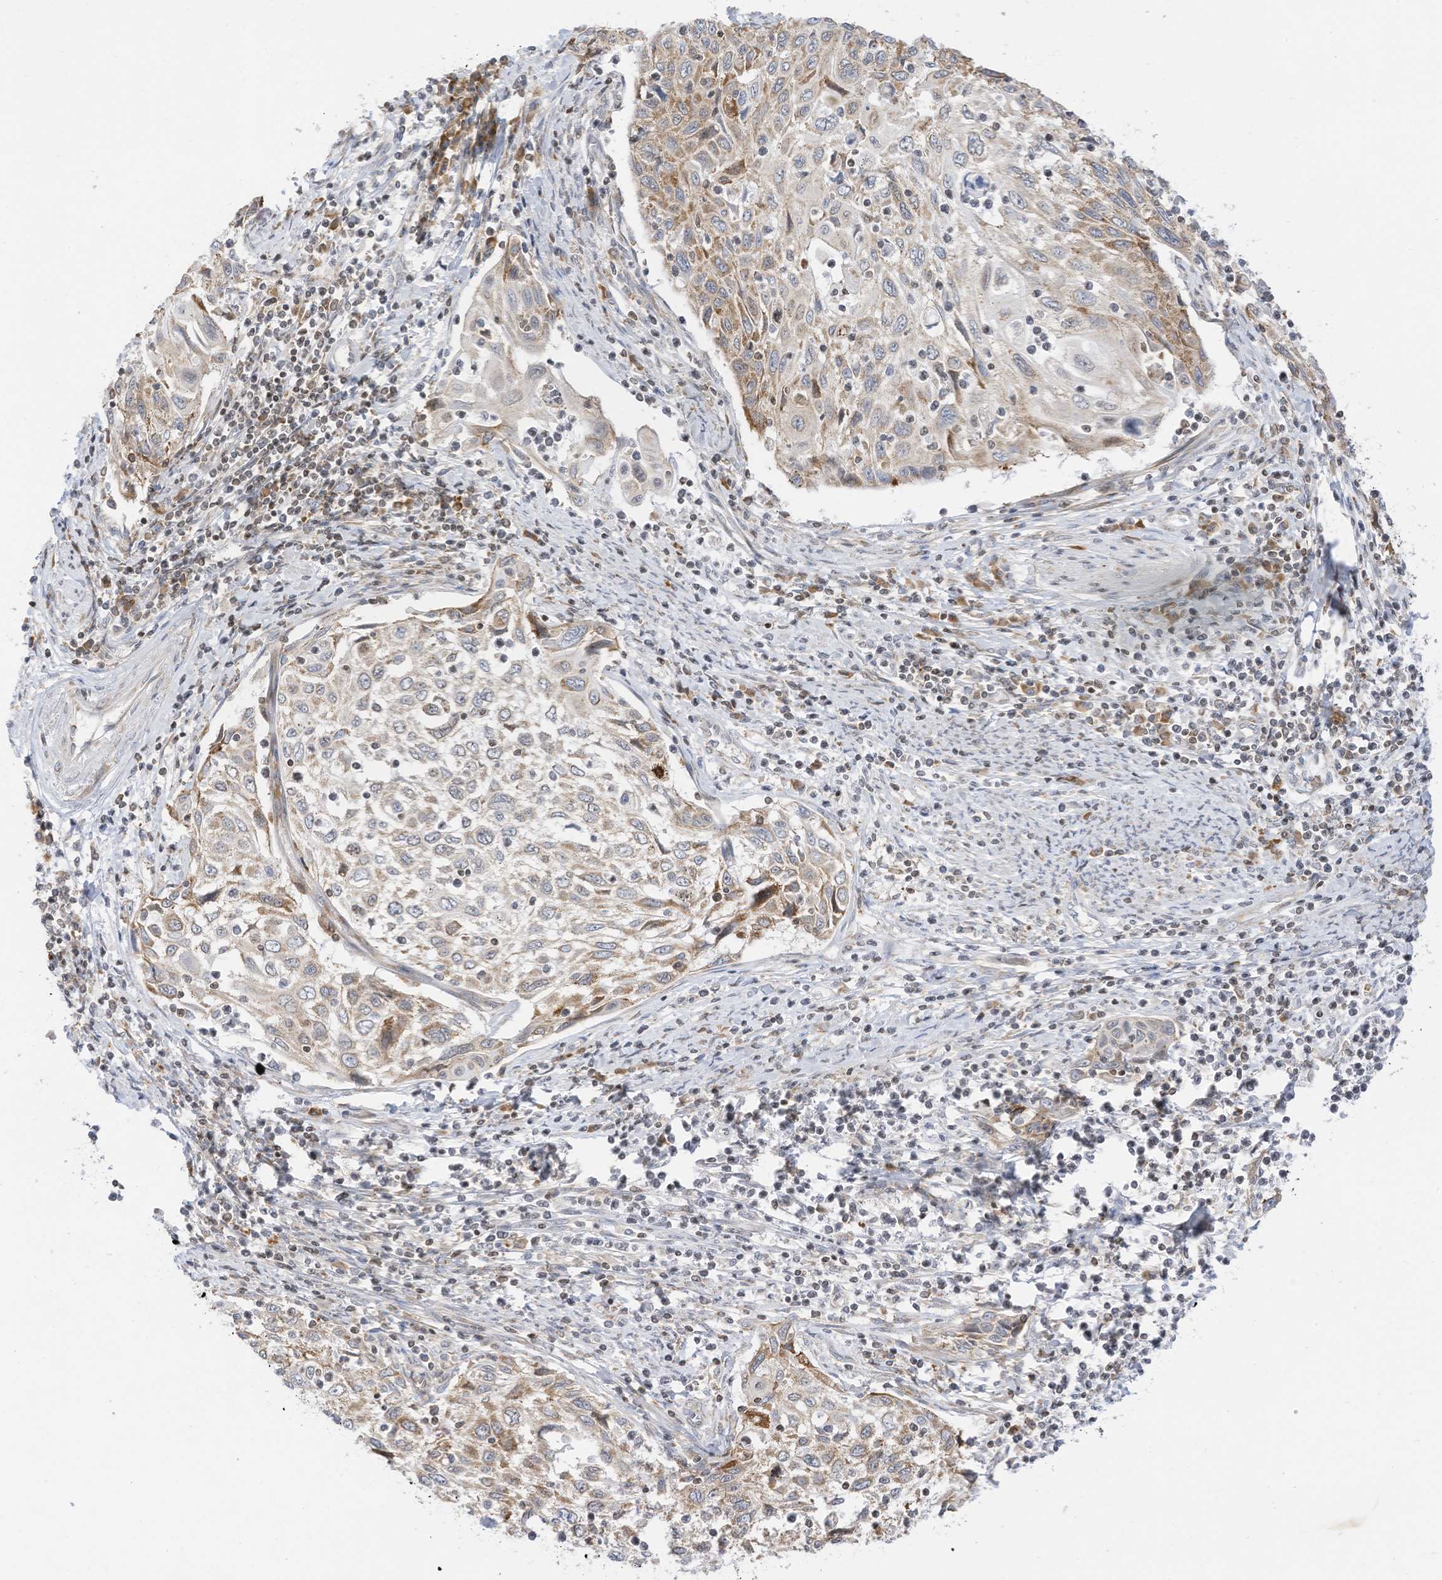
{"staining": {"intensity": "moderate", "quantity": "25%-75%", "location": "cytoplasmic/membranous"}, "tissue": "cervical cancer", "cell_type": "Tumor cells", "image_type": "cancer", "snomed": [{"axis": "morphology", "description": "Squamous cell carcinoma, NOS"}, {"axis": "topography", "description": "Cervix"}], "caption": "Immunohistochemical staining of human cervical squamous cell carcinoma demonstrates medium levels of moderate cytoplasmic/membranous positivity in approximately 25%-75% of tumor cells. Nuclei are stained in blue.", "gene": "EDF1", "patient": {"sex": "female", "age": 70}}